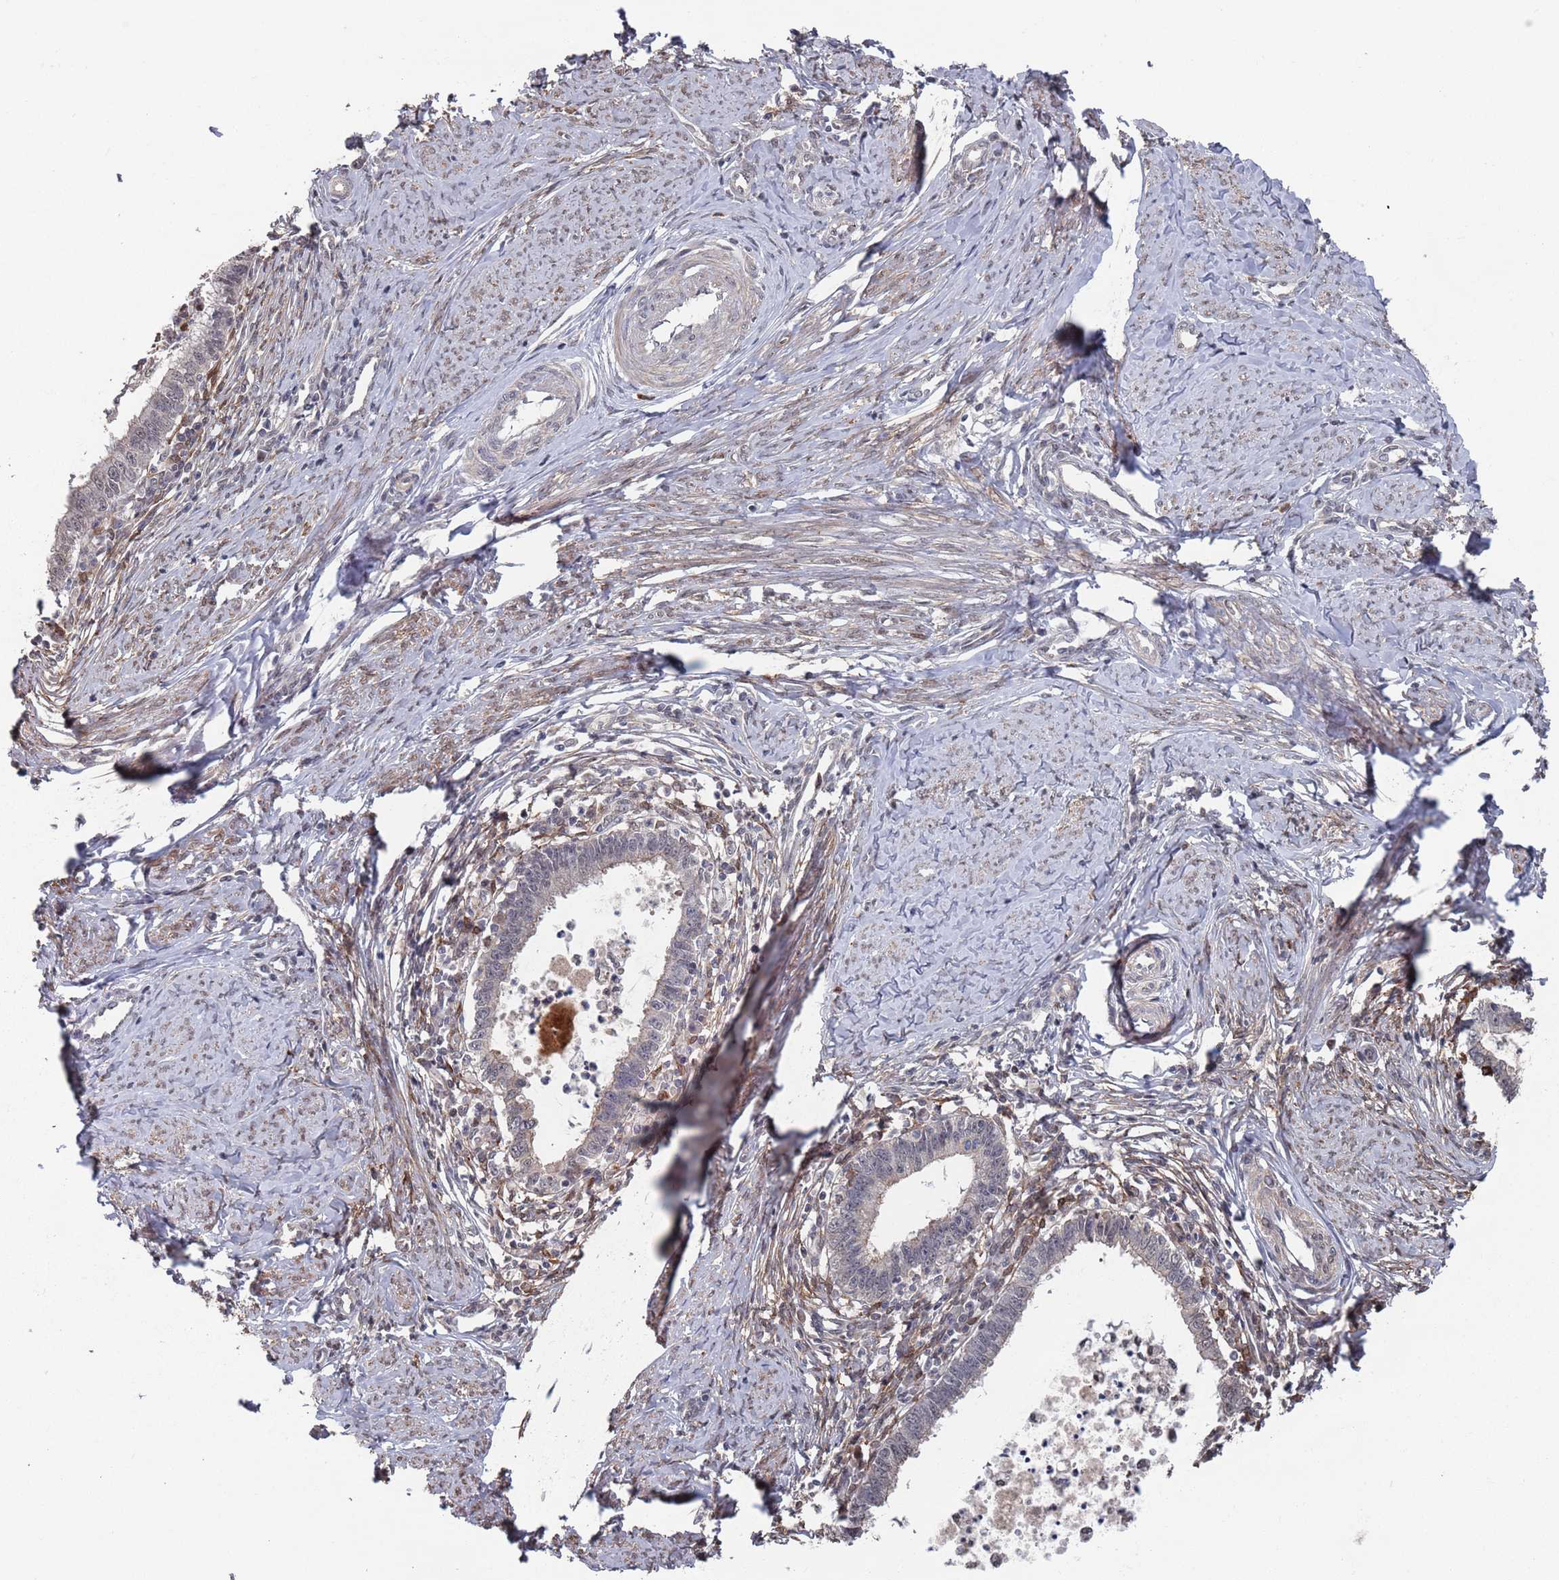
{"staining": {"intensity": "weak", "quantity": "<25%", "location": "cytoplasmic/membranous"}, "tissue": "cervical cancer", "cell_type": "Tumor cells", "image_type": "cancer", "snomed": [{"axis": "morphology", "description": "Adenocarcinoma, NOS"}, {"axis": "topography", "description": "Cervix"}], "caption": "There is no significant expression in tumor cells of cervical cancer.", "gene": "DGKD", "patient": {"sex": "female", "age": 36}}